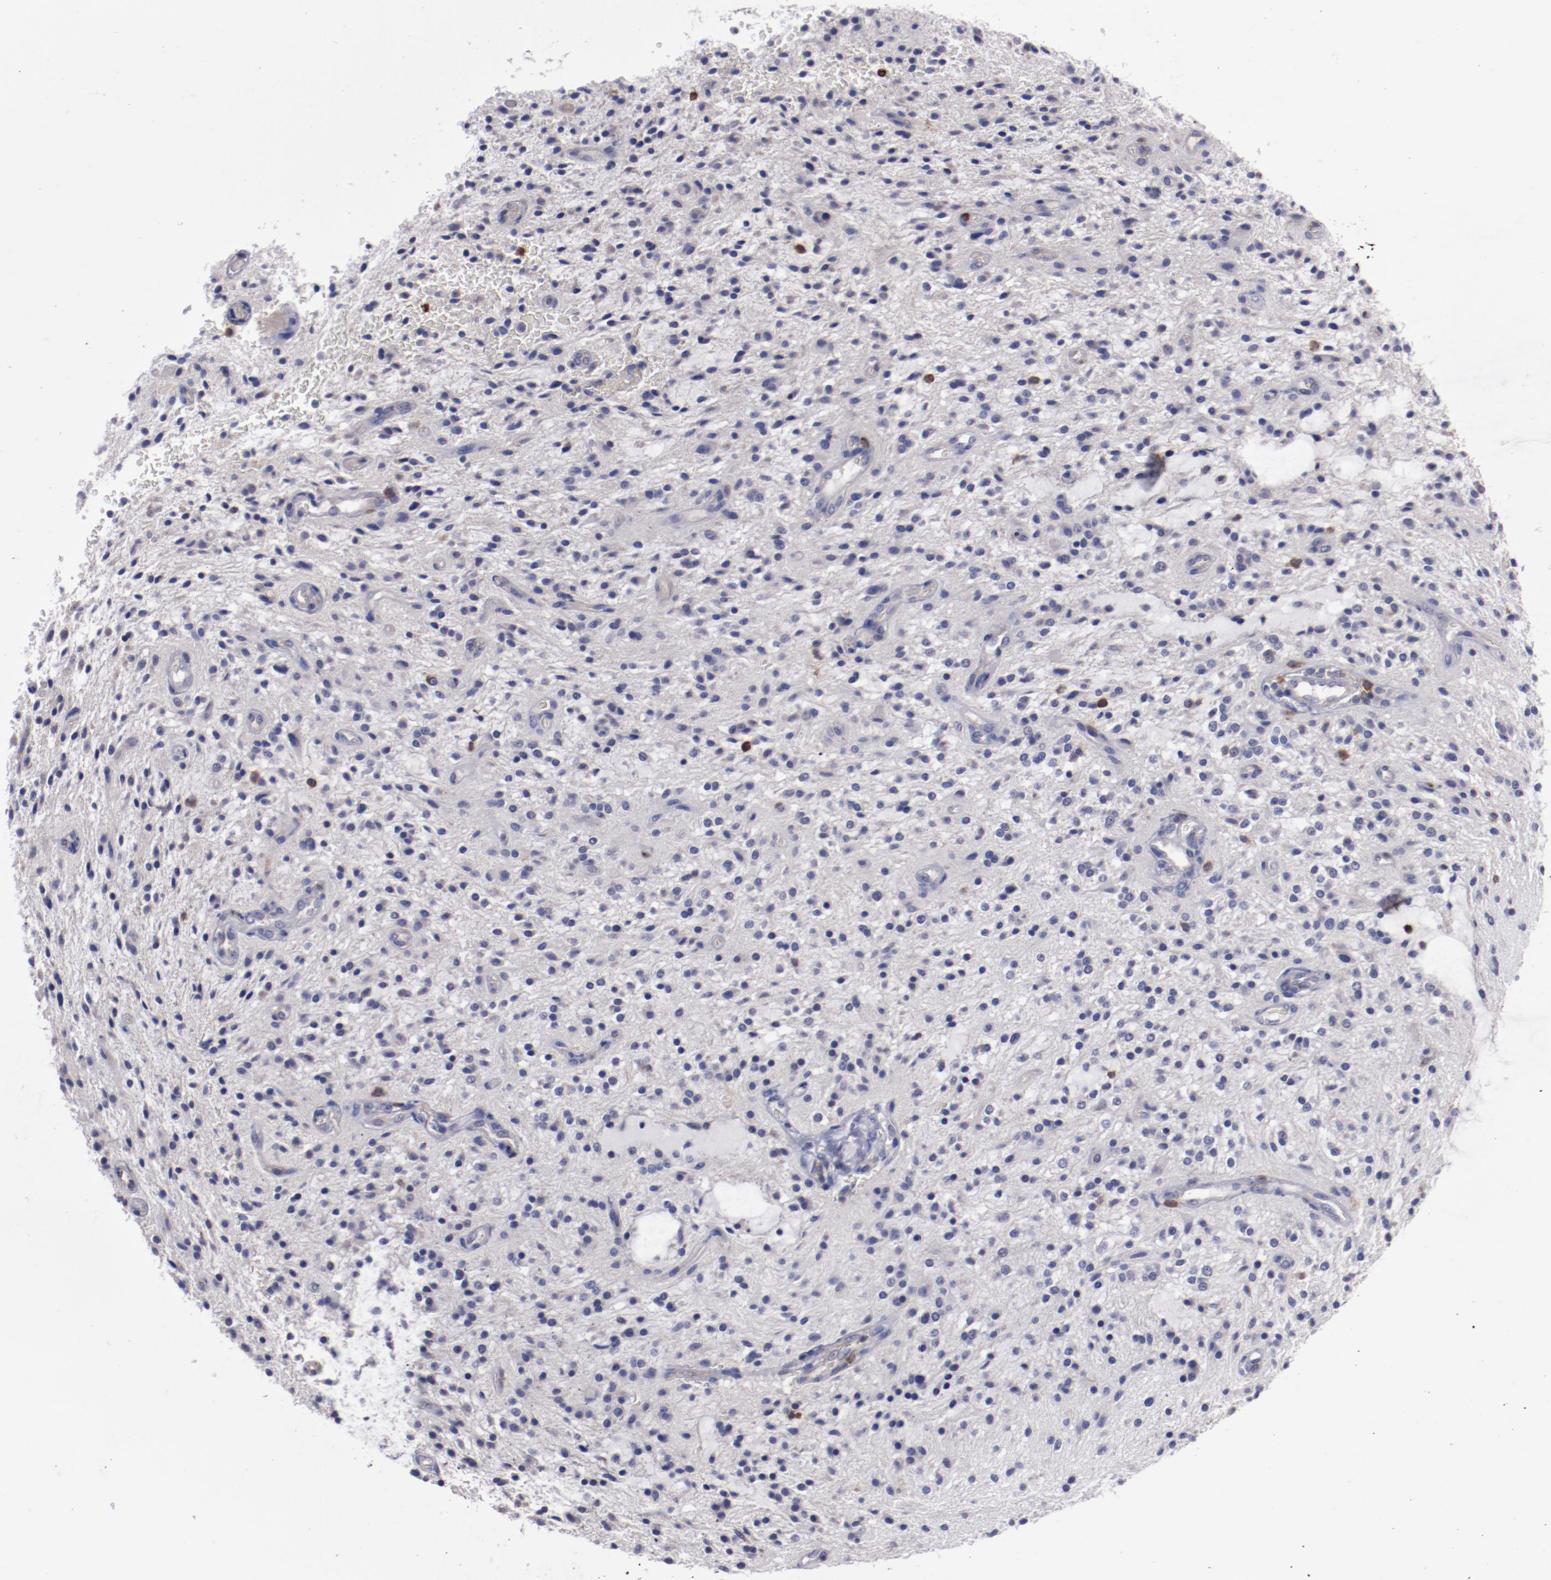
{"staining": {"intensity": "moderate", "quantity": "<25%", "location": "cytoplasmic/membranous"}, "tissue": "glioma", "cell_type": "Tumor cells", "image_type": "cancer", "snomed": [{"axis": "morphology", "description": "Glioma, malignant, NOS"}, {"axis": "topography", "description": "Cerebellum"}], "caption": "There is low levels of moderate cytoplasmic/membranous expression in tumor cells of glioma, as demonstrated by immunohistochemical staining (brown color).", "gene": "FGR", "patient": {"sex": "female", "age": 10}}